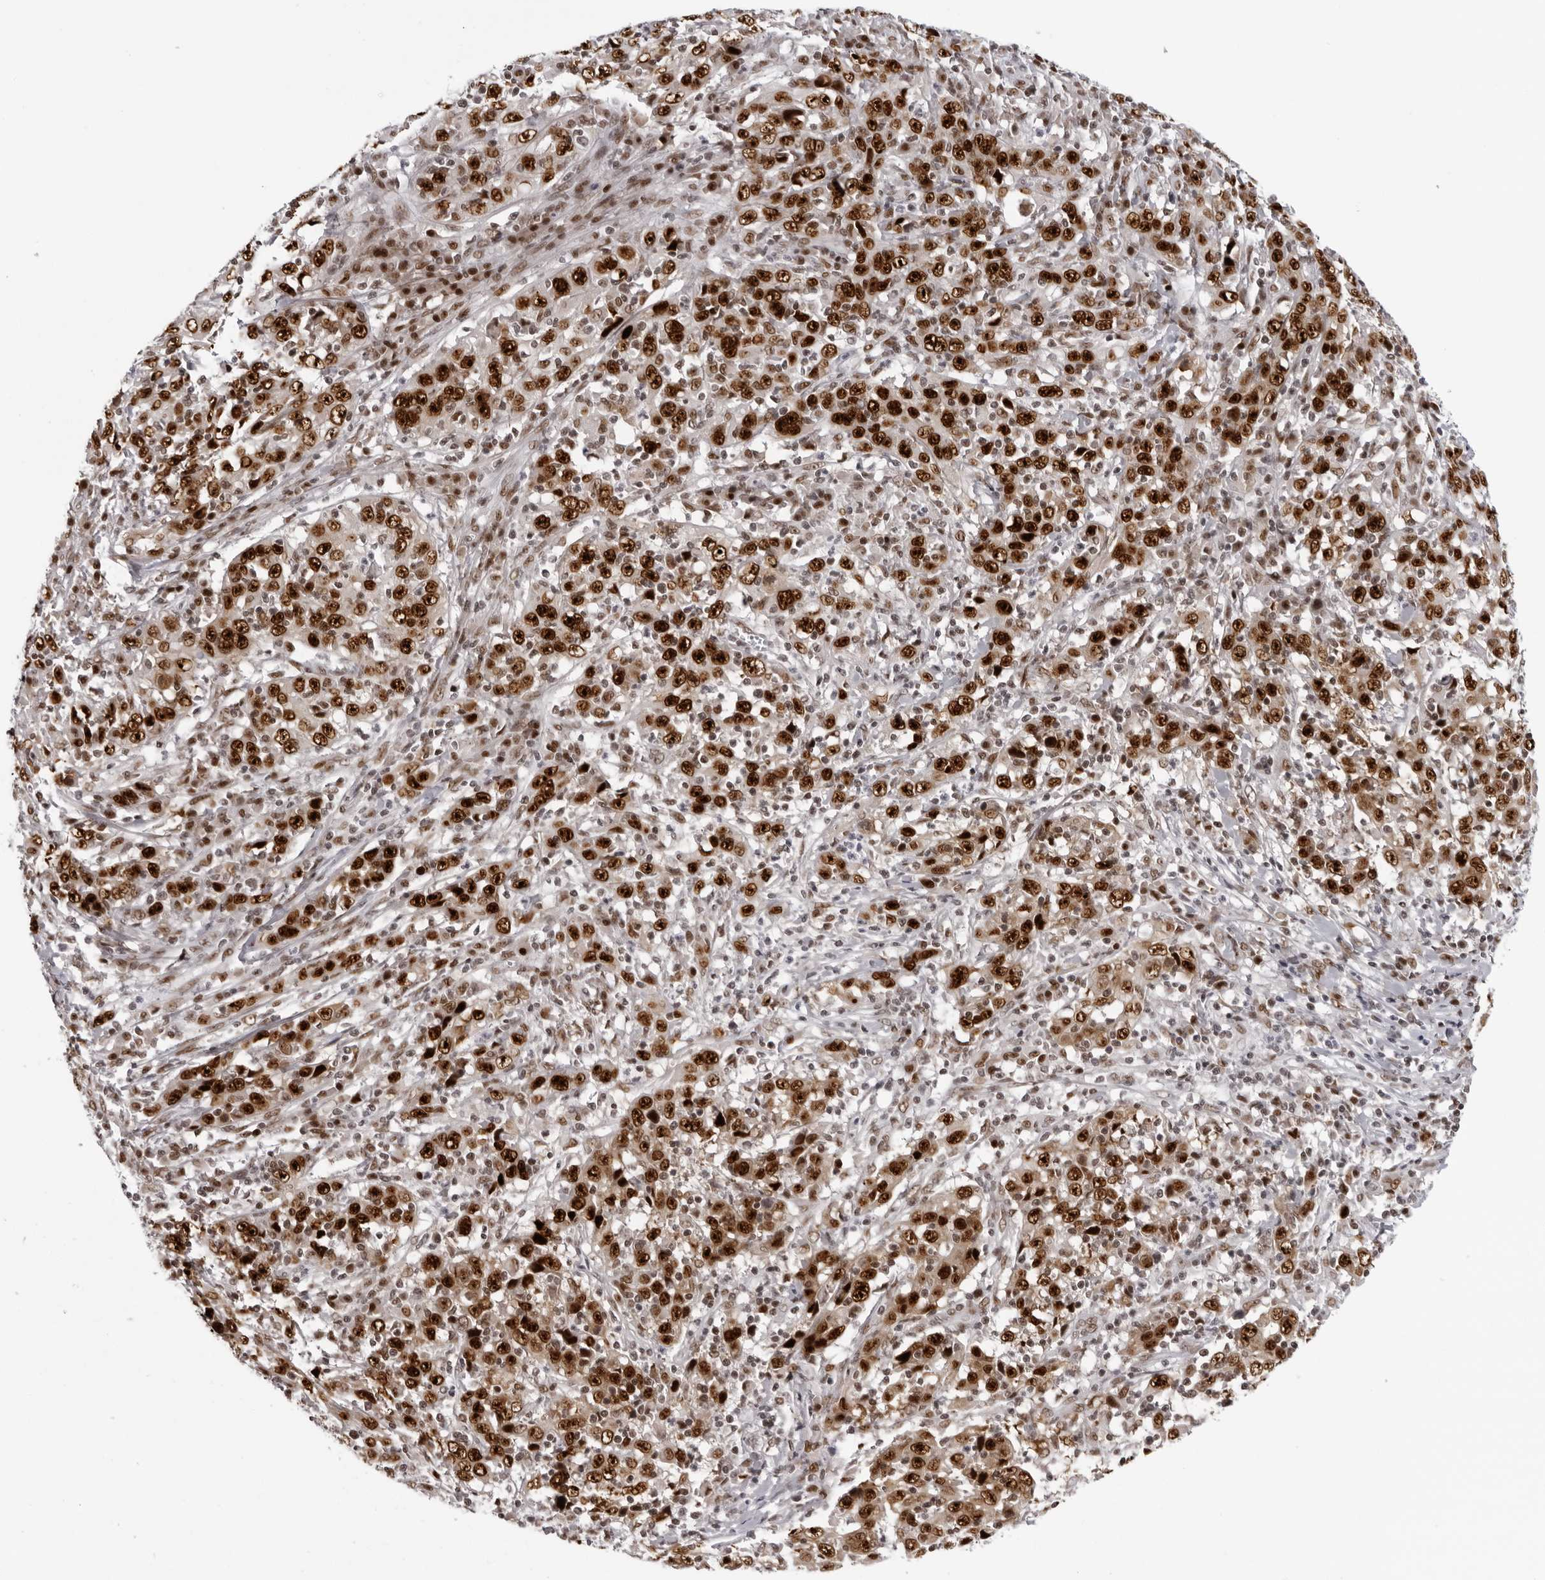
{"staining": {"intensity": "strong", "quantity": ">75%", "location": "nuclear"}, "tissue": "cervical cancer", "cell_type": "Tumor cells", "image_type": "cancer", "snomed": [{"axis": "morphology", "description": "Squamous cell carcinoma, NOS"}, {"axis": "topography", "description": "Cervix"}], "caption": "Cervical cancer stained with immunohistochemistry (IHC) reveals strong nuclear staining in approximately >75% of tumor cells.", "gene": "HEXIM2", "patient": {"sex": "female", "age": 46}}